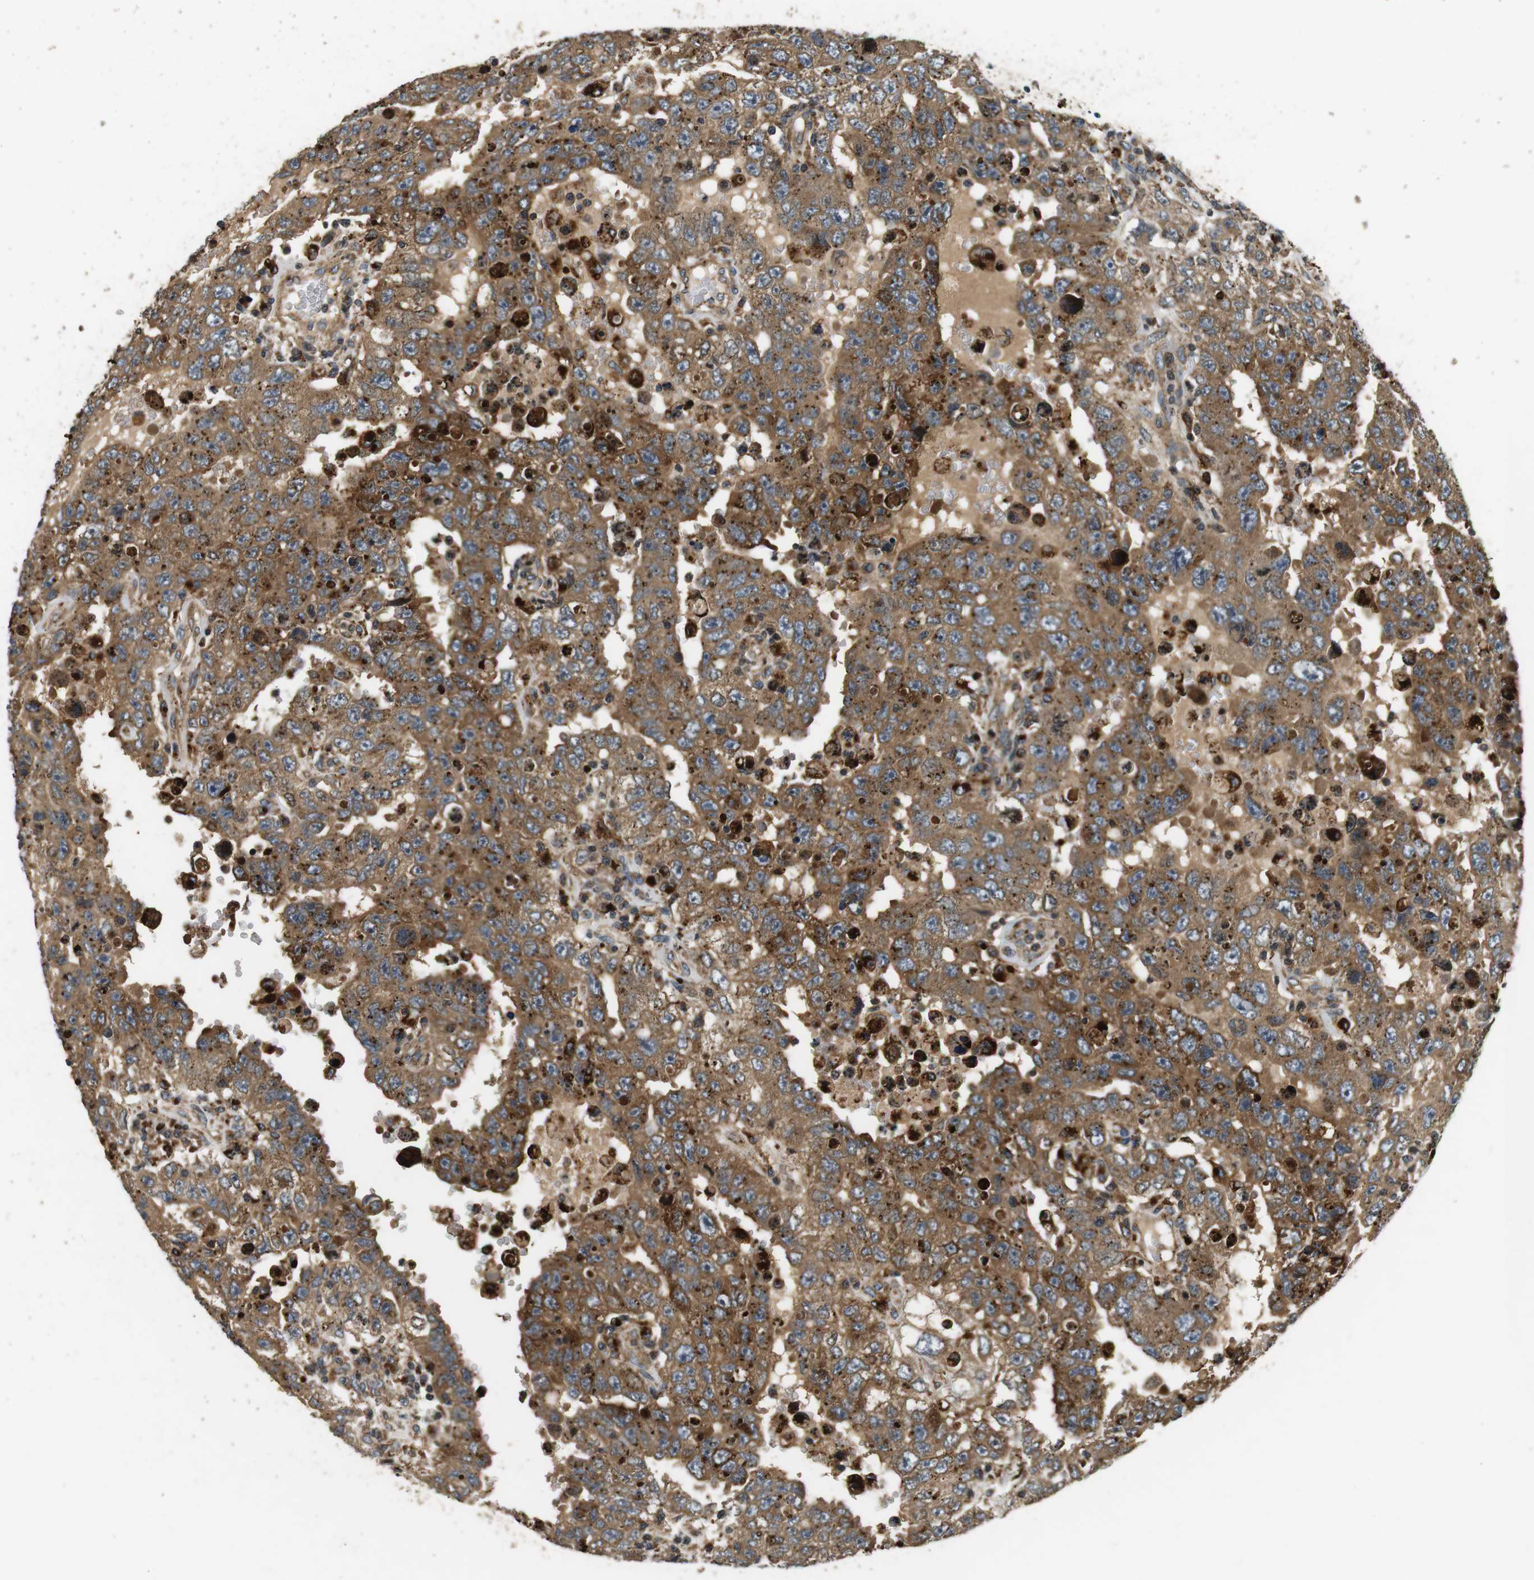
{"staining": {"intensity": "moderate", "quantity": ">75%", "location": "cytoplasmic/membranous"}, "tissue": "testis cancer", "cell_type": "Tumor cells", "image_type": "cancer", "snomed": [{"axis": "morphology", "description": "Carcinoma, Embryonal, NOS"}, {"axis": "topography", "description": "Testis"}], "caption": "There is medium levels of moderate cytoplasmic/membranous staining in tumor cells of testis cancer (embryonal carcinoma), as demonstrated by immunohistochemical staining (brown color).", "gene": "TXNRD1", "patient": {"sex": "male", "age": 26}}